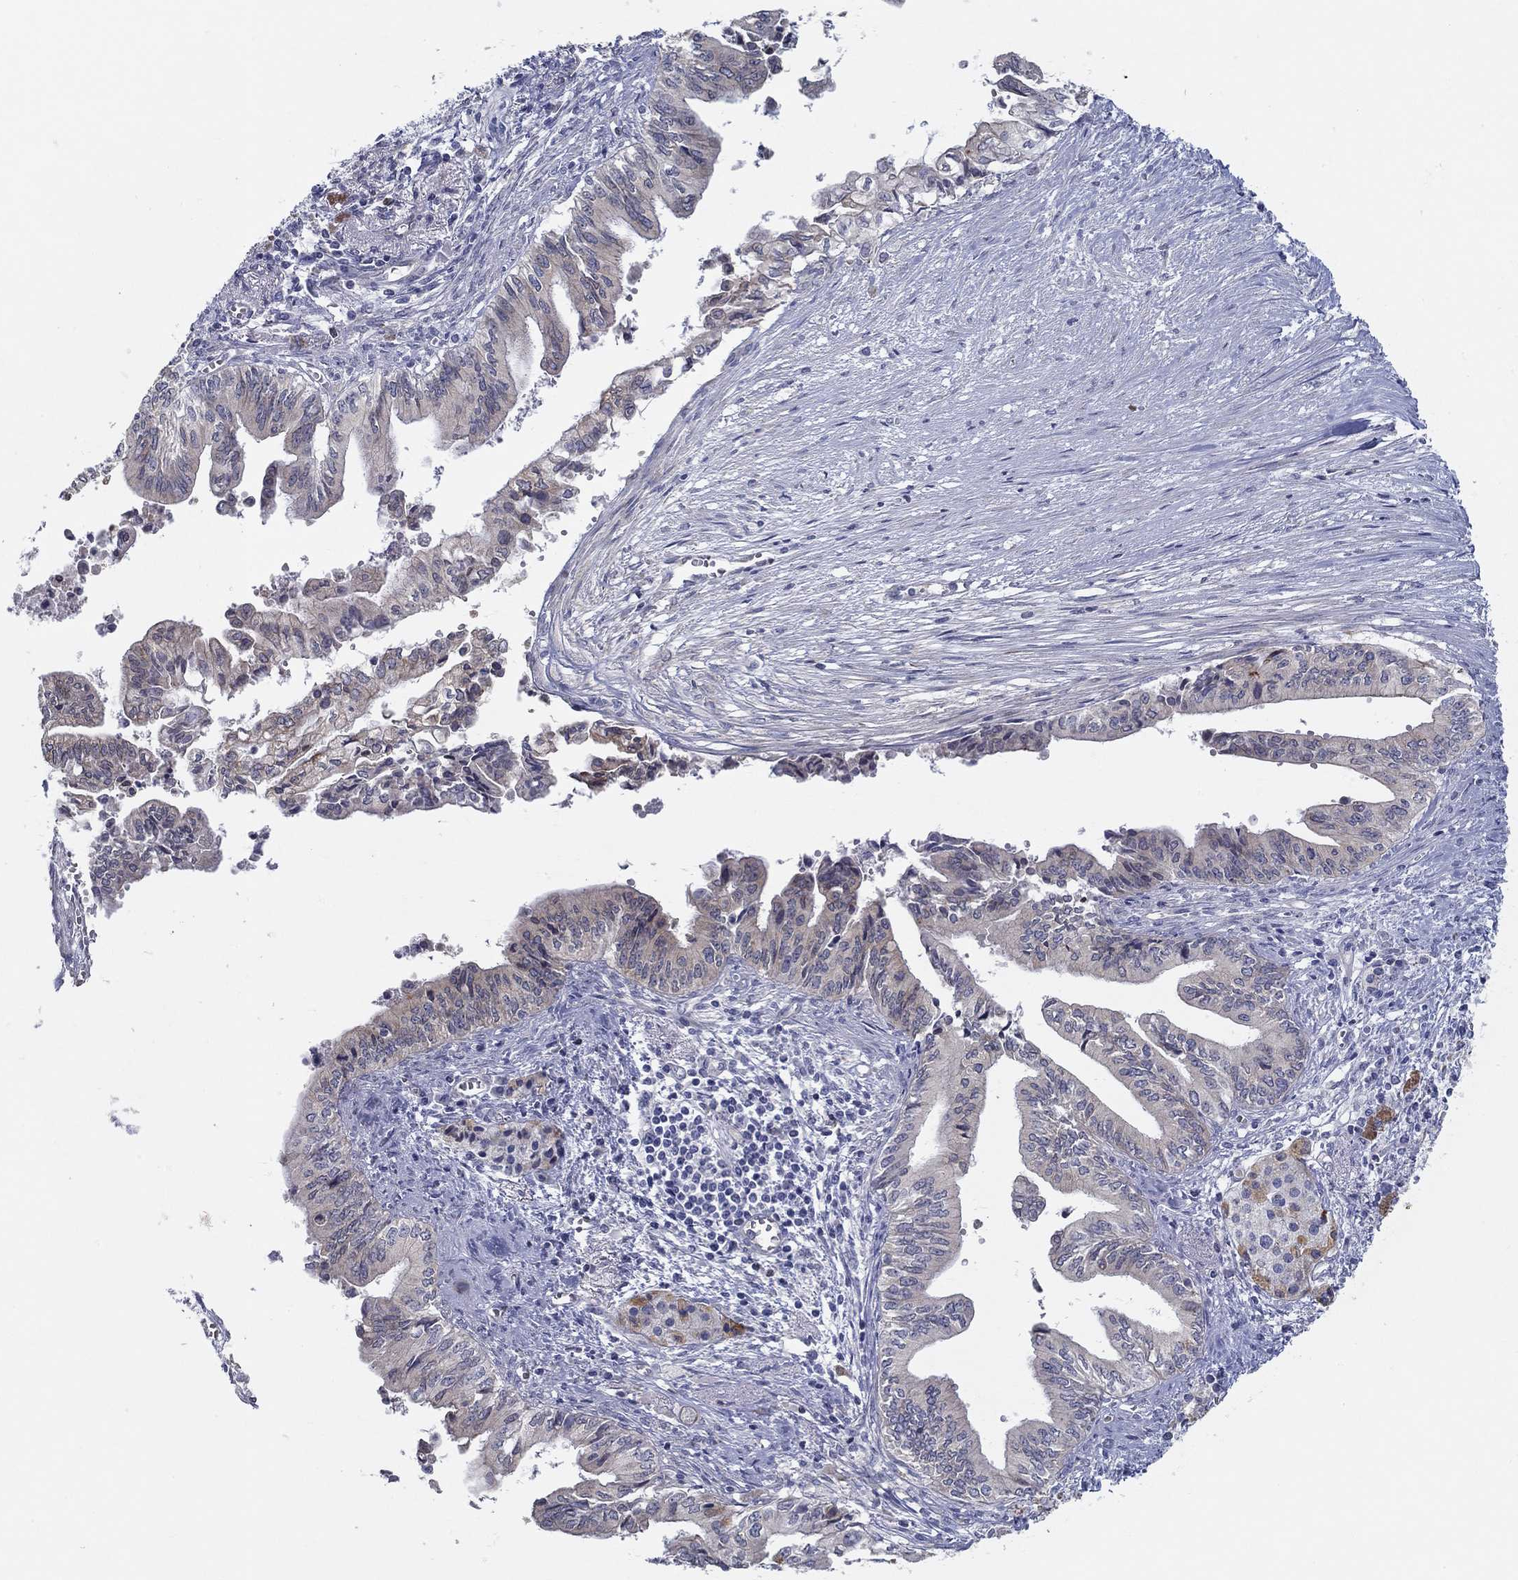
{"staining": {"intensity": "negative", "quantity": "none", "location": "none"}, "tissue": "pancreatic cancer", "cell_type": "Tumor cells", "image_type": "cancer", "snomed": [{"axis": "morphology", "description": "Adenocarcinoma, NOS"}, {"axis": "topography", "description": "Pancreas"}], "caption": "IHC histopathology image of pancreatic adenocarcinoma stained for a protein (brown), which reveals no positivity in tumor cells.", "gene": "ERMP1", "patient": {"sex": "female", "age": 61}}